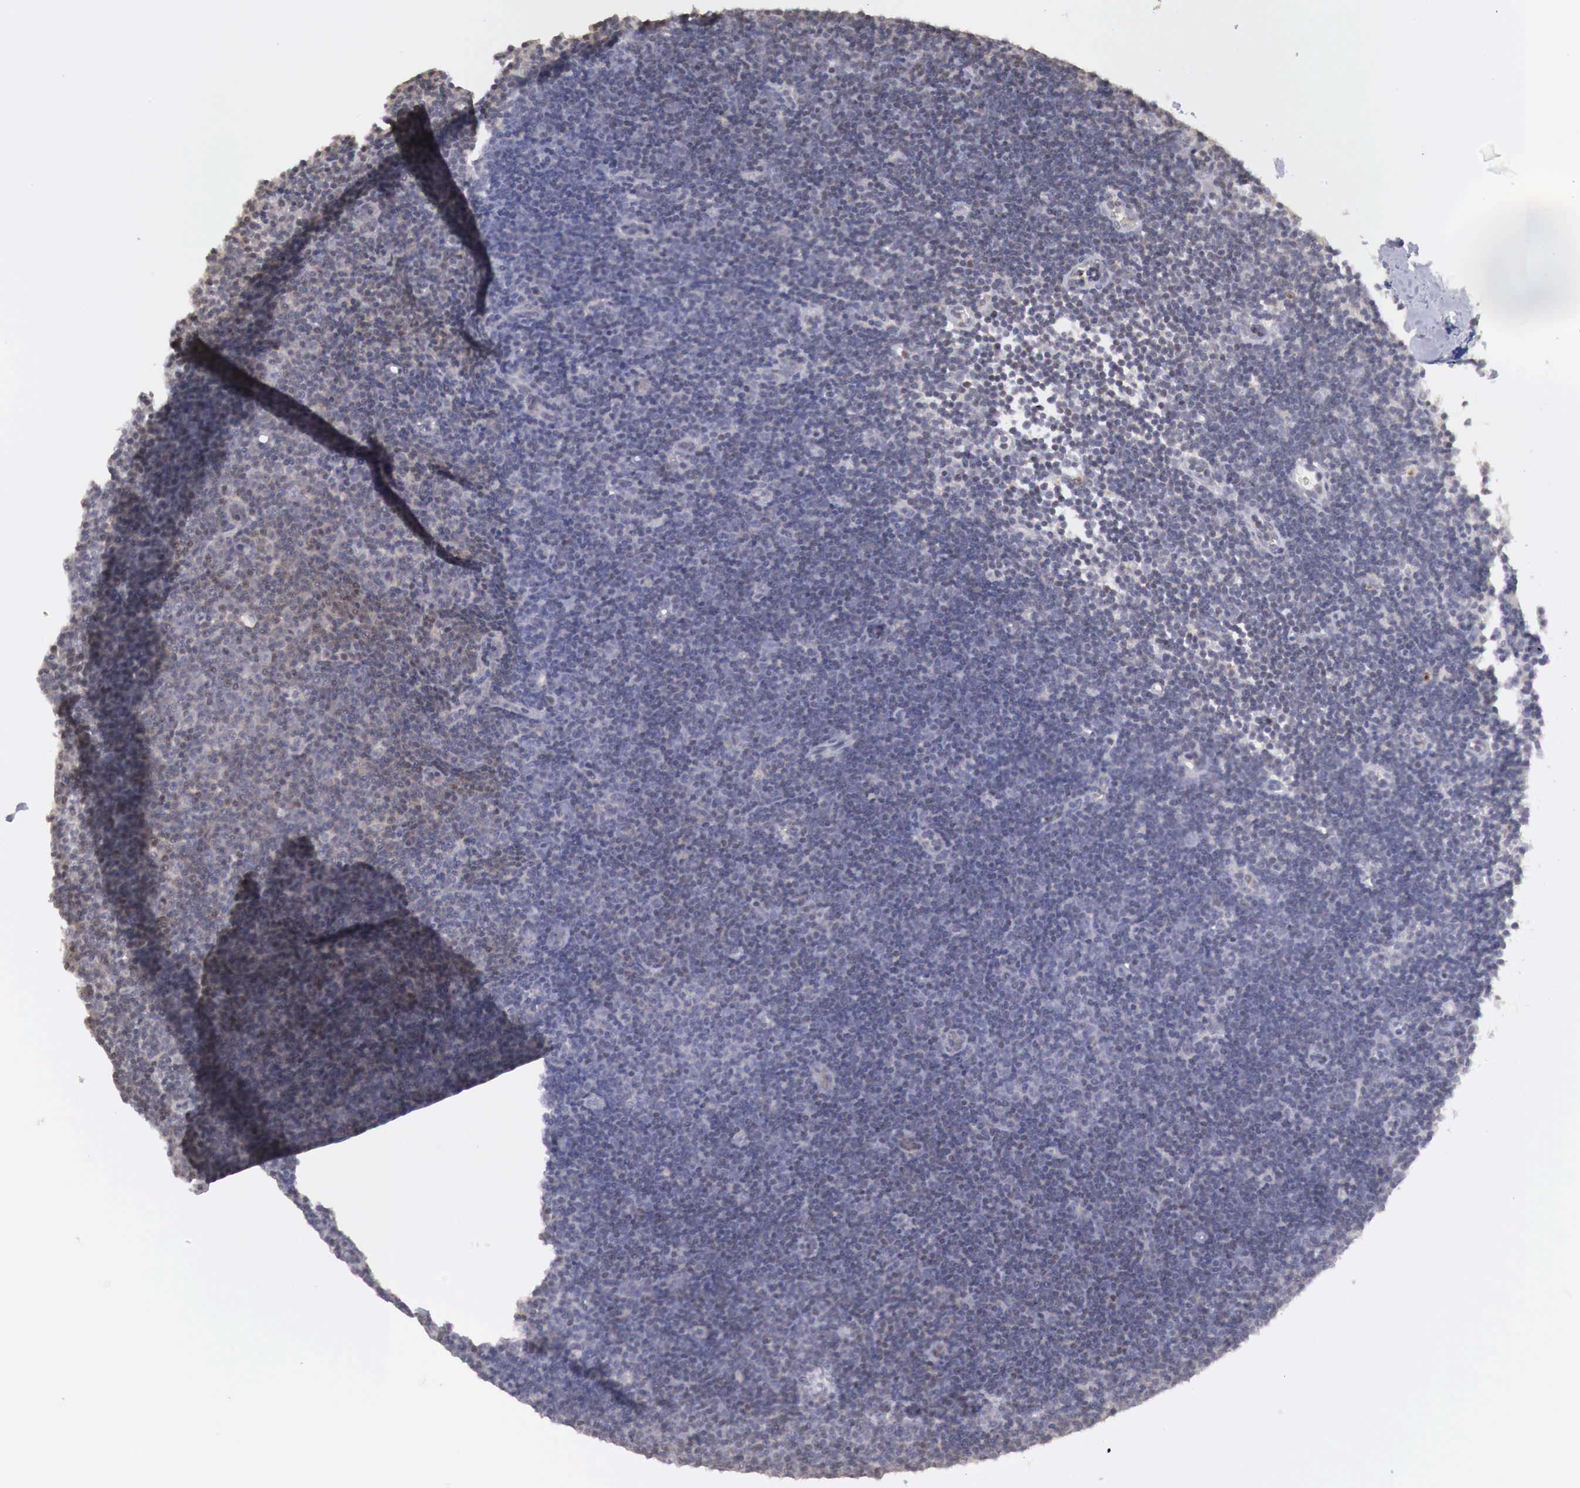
{"staining": {"intensity": "weak", "quantity": "<25%", "location": "cytoplasmic/membranous"}, "tissue": "lymphoma", "cell_type": "Tumor cells", "image_type": "cancer", "snomed": [{"axis": "morphology", "description": "Malignant lymphoma, non-Hodgkin's type, Low grade"}, {"axis": "topography", "description": "Lymph node"}], "caption": "Immunohistochemical staining of low-grade malignant lymphoma, non-Hodgkin's type shows no significant staining in tumor cells. (DAB immunohistochemistry with hematoxylin counter stain).", "gene": "TBC1D9", "patient": {"sex": "male", "age": 57}}